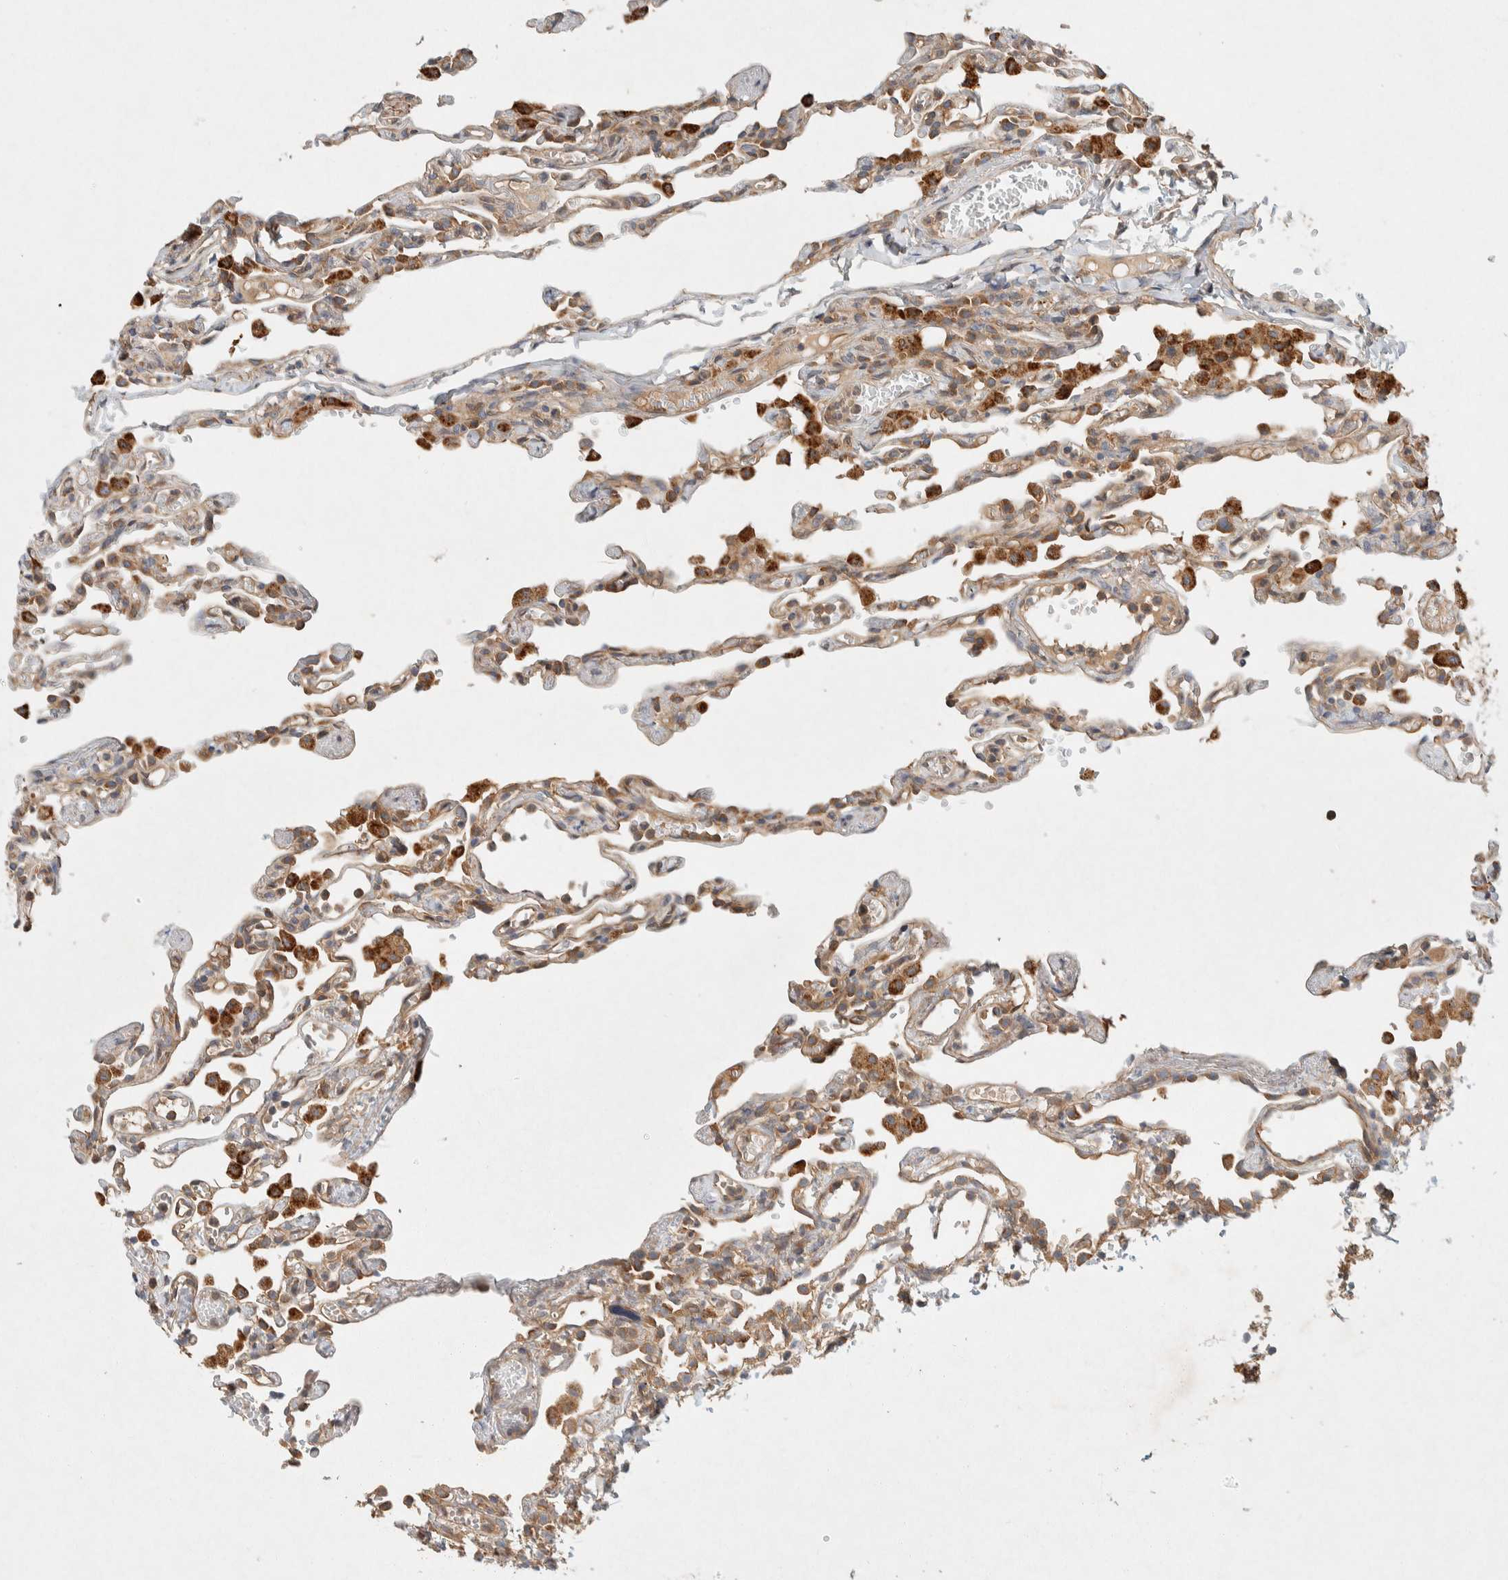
{"staining": {"intensity": "moderate", "quantity": "<25%", "location": "cytoplasmic/membranous"}, "tissue": "lung", "cell_type": "Alveolar cells", "image_type": "normal", "snomed": [{"axis": "morphology", "description": "Normal tissue, NOS"}, {"axis": "topography", "description": "Lung"}], "caption": "Immunohistochemistry of normal human lung displays low levels of moderate cytoplasmic/membranous staining in about <25% of alveolar cells. Ihc stains the protein in brown and the nuclei are stained blue.", "gene": "PXK", "patient": {"sex": "male", "age": 21}}